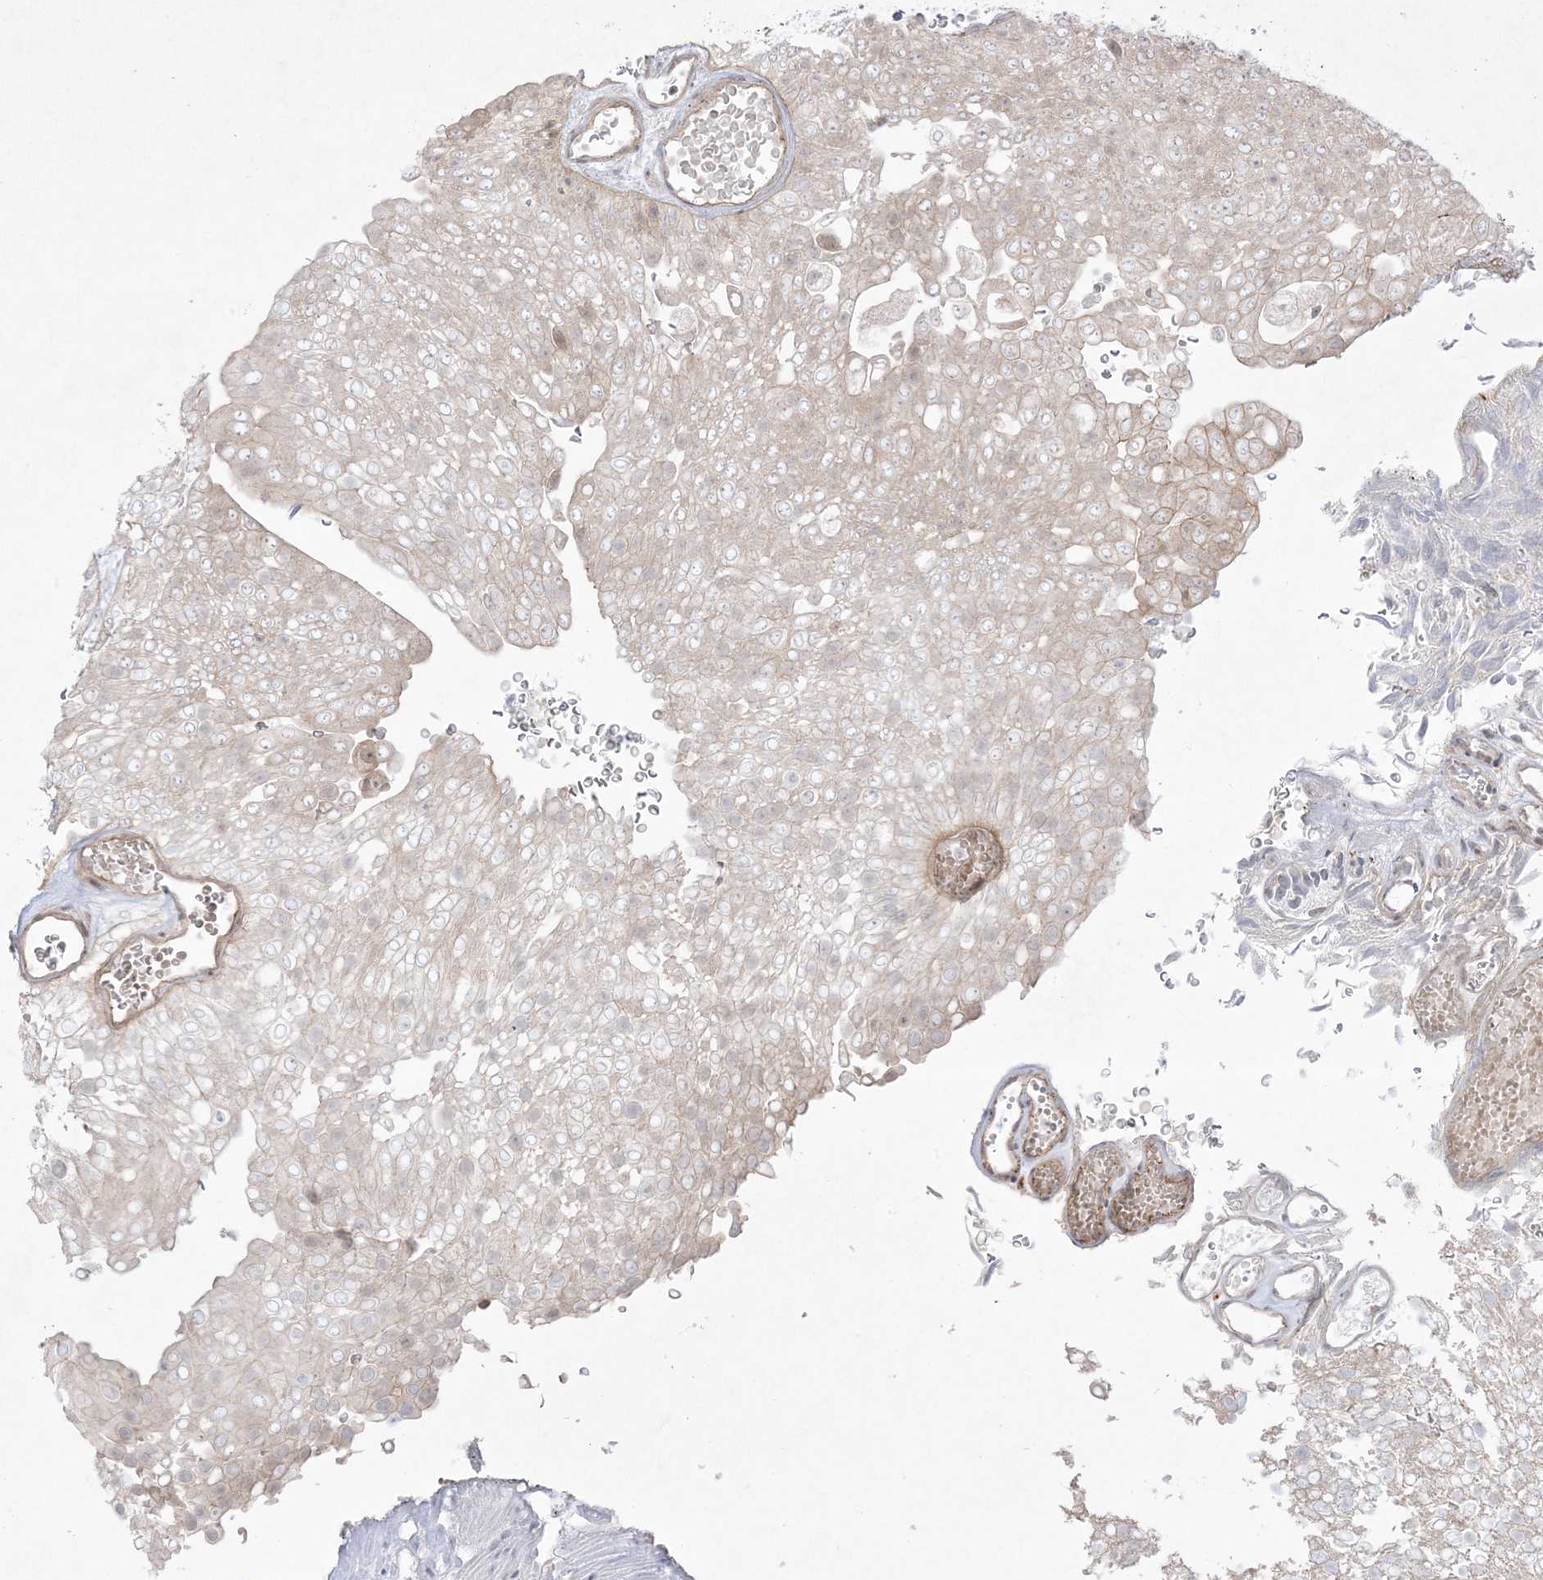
{"staining": {"intensity": "negative", "quantity": "none", "location": "none"}, "tissue": "urothelial cancer", "cell_type": "Tumor cells", "image_type": "cancer", "snomed": [{"axis": "morphology", "description": "Urothelial carcinoma, Low grade"}, {"axis": "topography", "description": "Urinary bladder"}], "caption": "Immunohistochemical staining of urothelial cancer shows no significant expression in tumor cells.", "gene": "PTK6", "patient": {"sex": "male", "age": 78}}